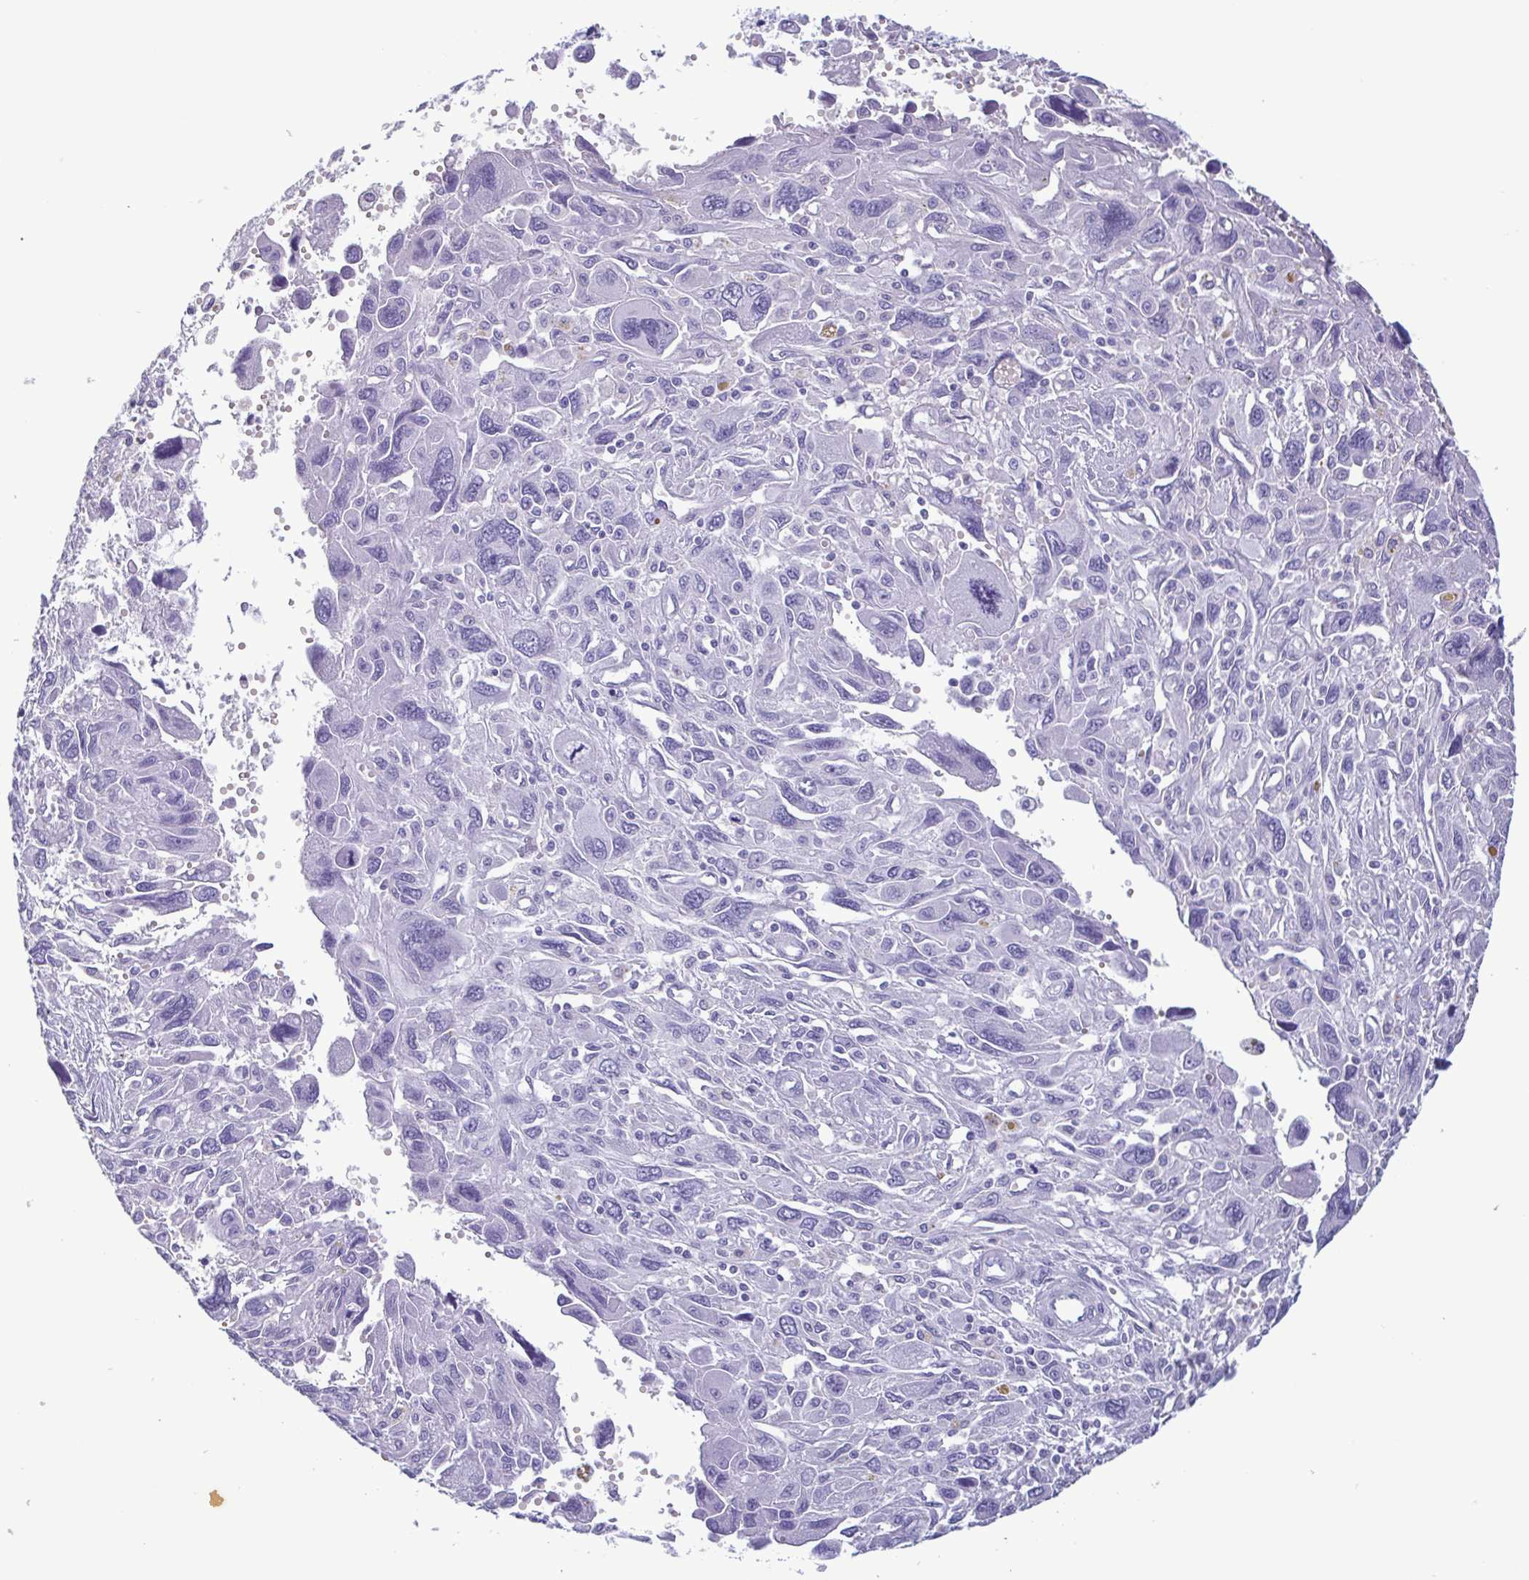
{"staining": {"intensity": "negative", "quantity": "none", "location": "none"}, "tissue": "pancreatic cancer", "cell_type": "Tumor cells", "image_type": "cancer", "snomed": [{"axis": "morphology", "description": "Adenocarcinoma, NOS"}, {"axis": "topography", "description": "Pancreas"}], "caption": "Immunohistochemical staining of human pancreatic adenocarcinoma displays no significant positivity in tumor cells.", "gene": "LTF", "patient": {"sex": "female", "age": 47}}